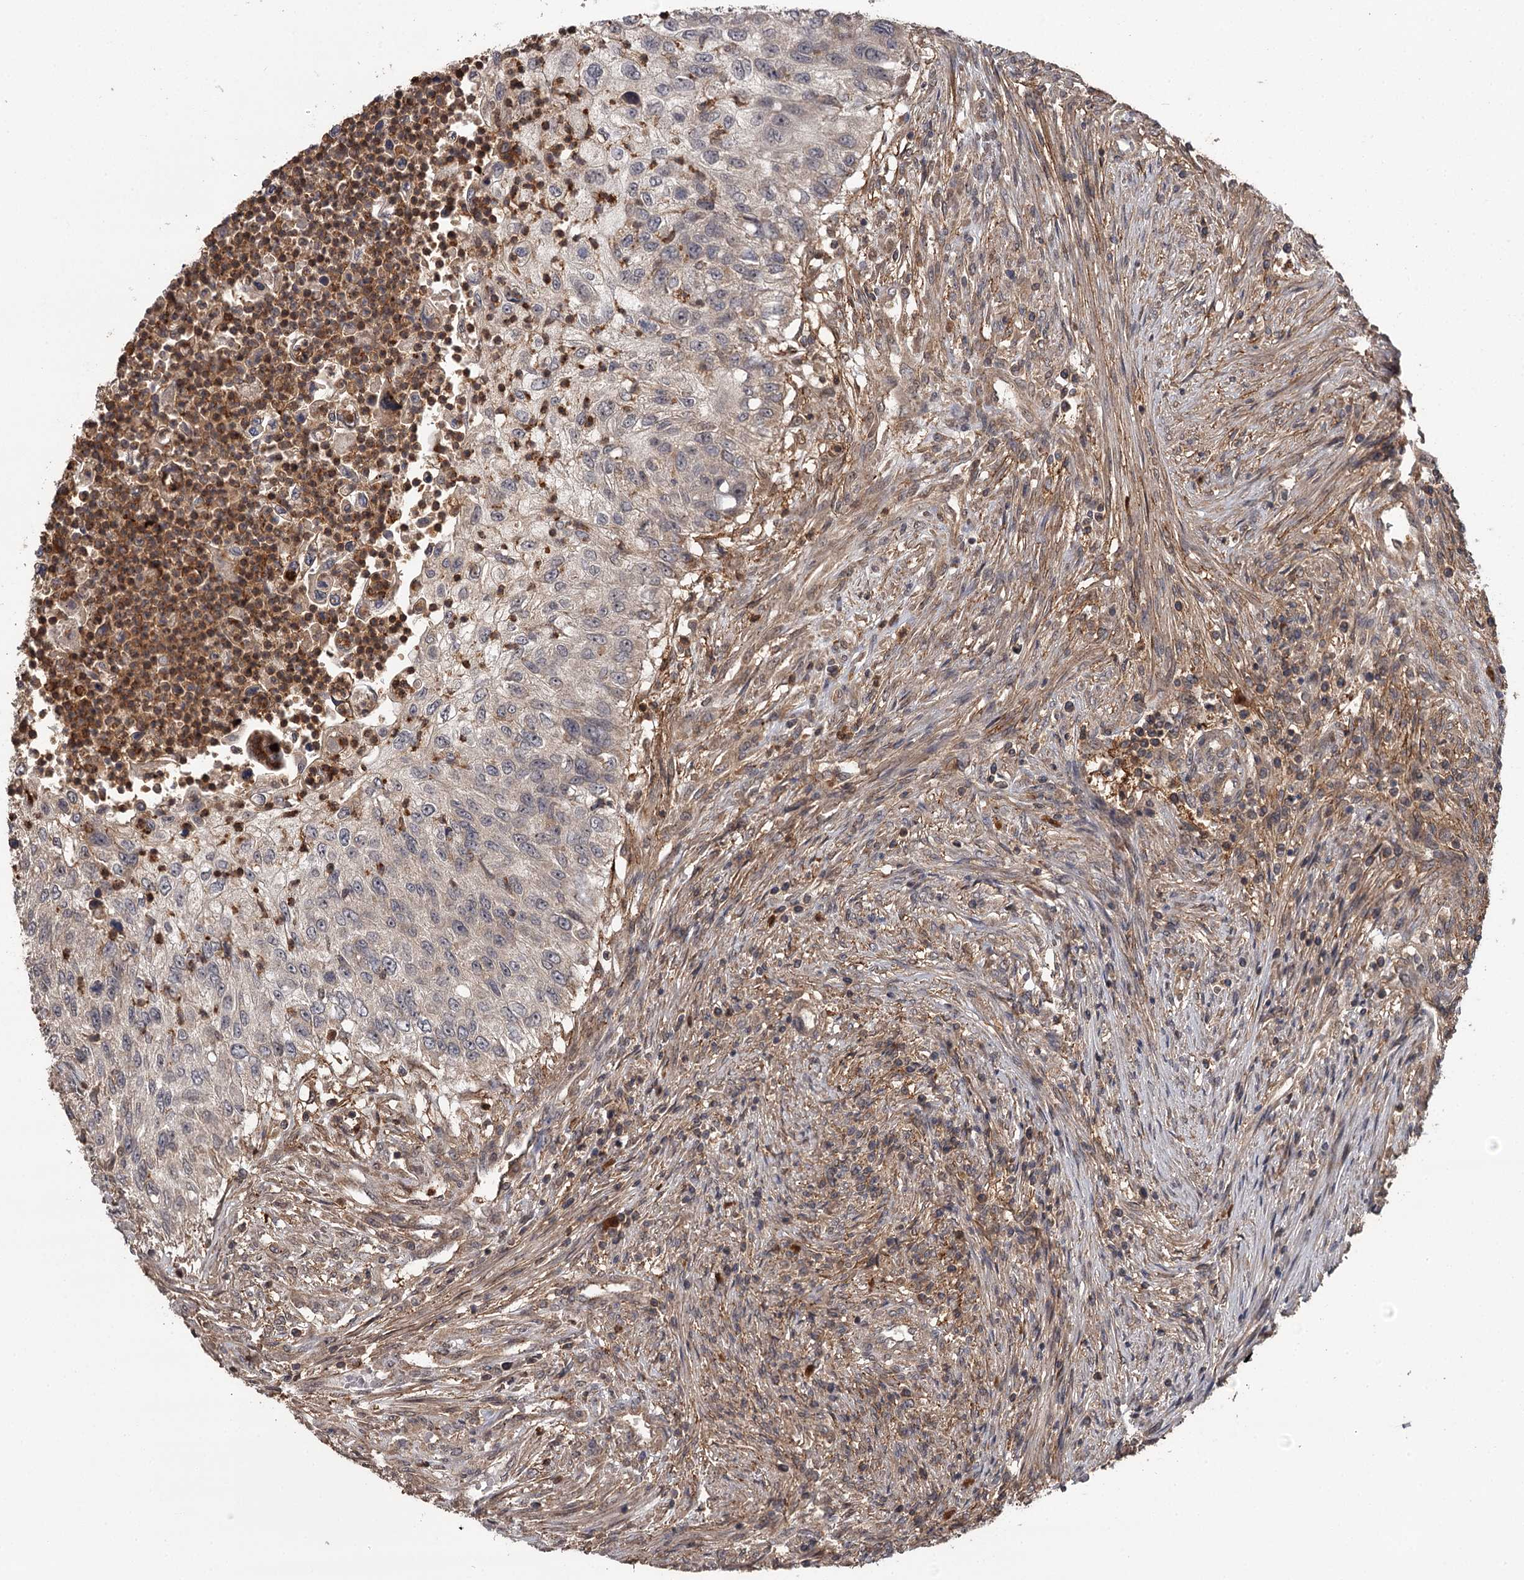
{"staining": {"intensity": "negative", "quantity": "none", "location": "none"}, "tissue": "urothelial cancer", "cell_type": "Tumor cells", "image_type": "cancer", "snomed": [{"axis": "morphology", "description": "Urothelial carcinoma, High grade"}, {"axis": "topography", "description": "Urinary bladder"}], "caption": "Immunohistochemical staining of urothelial cancer shows no significant staining in tumor cells.", "gene": "TTC12", "patient": {"sex": "female", "age": 60}}